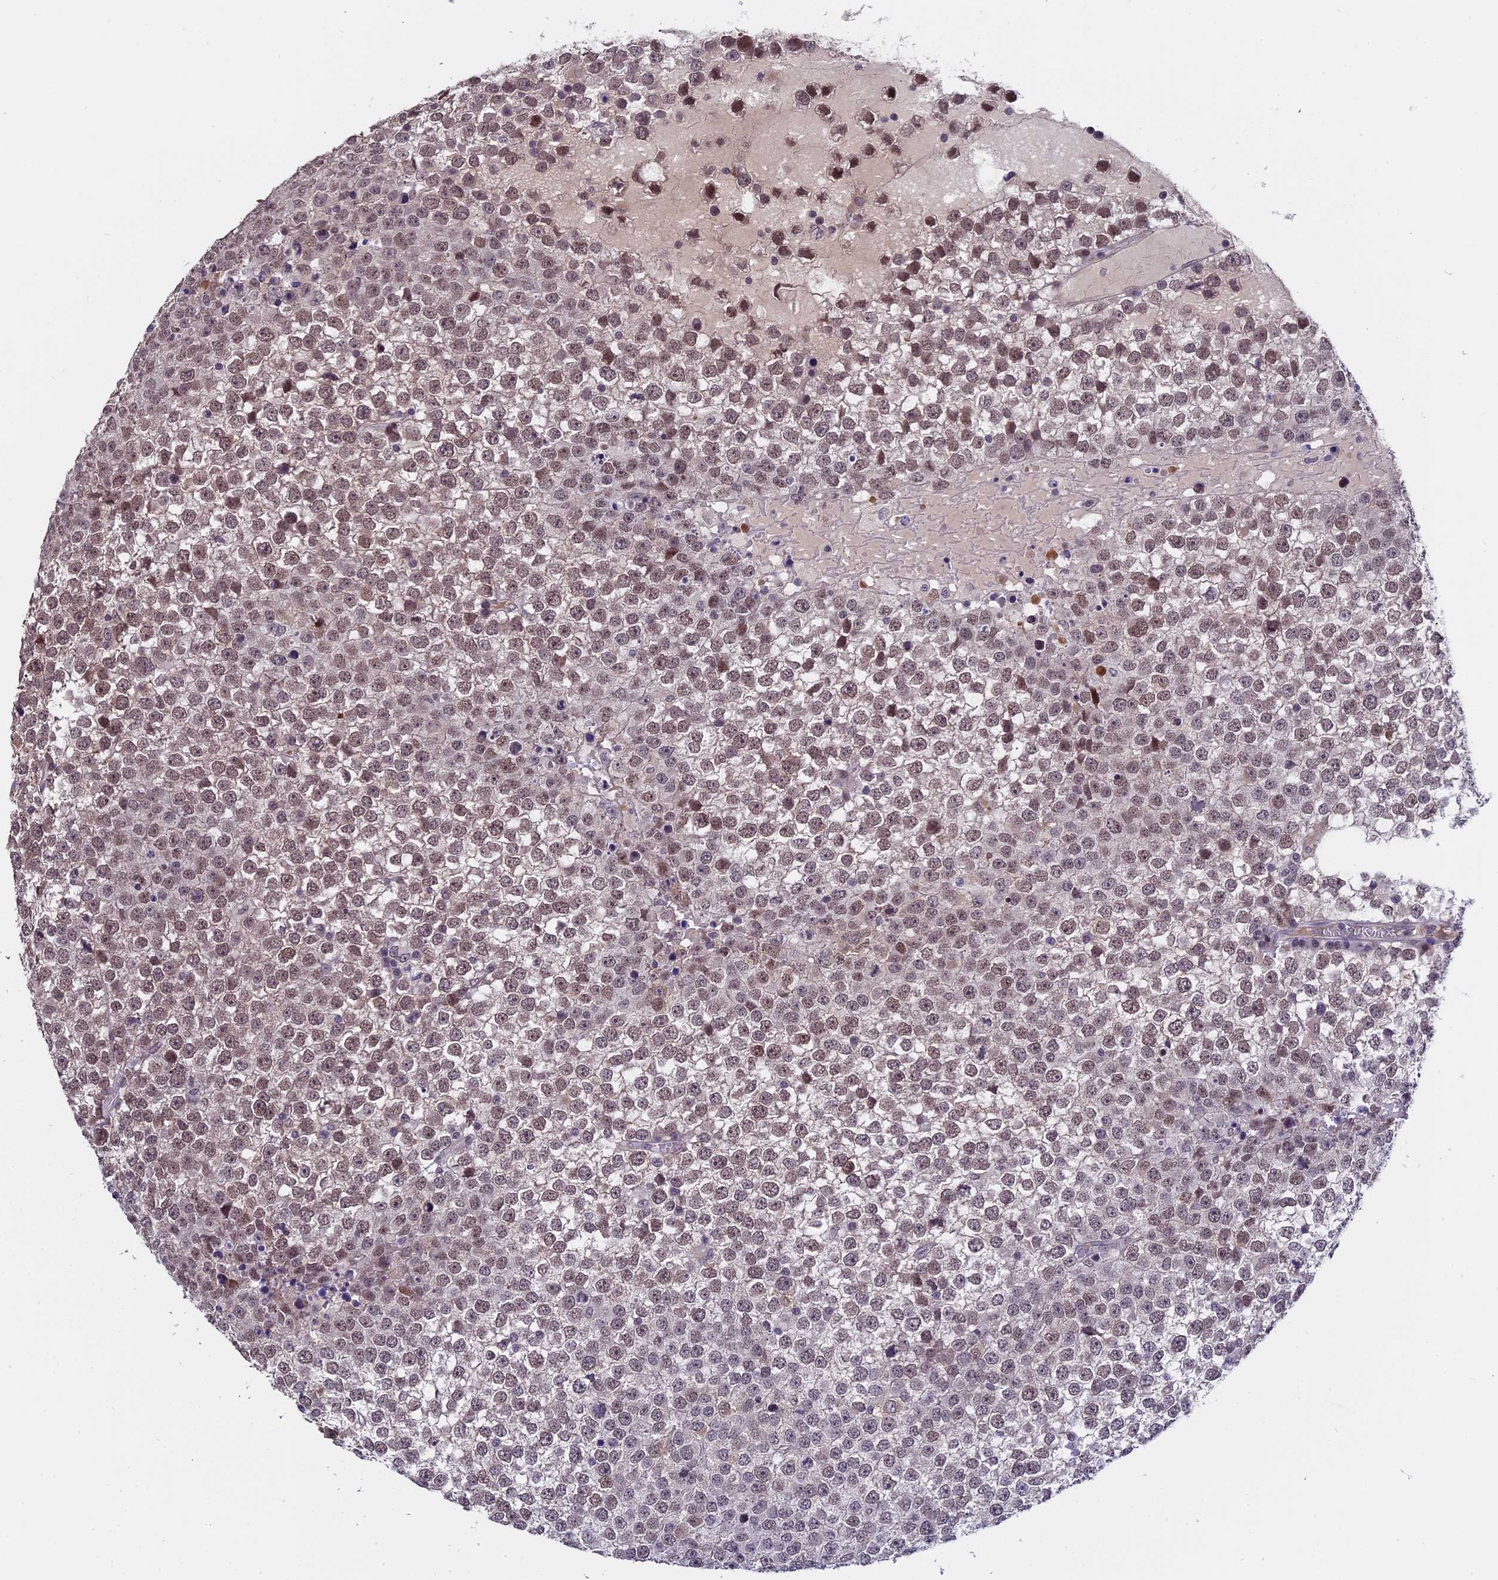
{"staining": {"intensity": "moderate", "quantity": "25%-75%", "location": "nuclear"}, "tissue": "testis cancer", "cell_type": "Tumor cells", "image_type": "cancer", "snomed": [{"axis": "morphology", "description": "Seminoma, NOS"}, {"axis": "topography", "description": "Testis"}], "caption": "The image demonstrates staining of testis cancer (seminoma), revealing moderate nuclear protein staining (brown color) within tumor cells.", "gene": "PYGO1", "patient": {"sex": "male", "age": 65}}